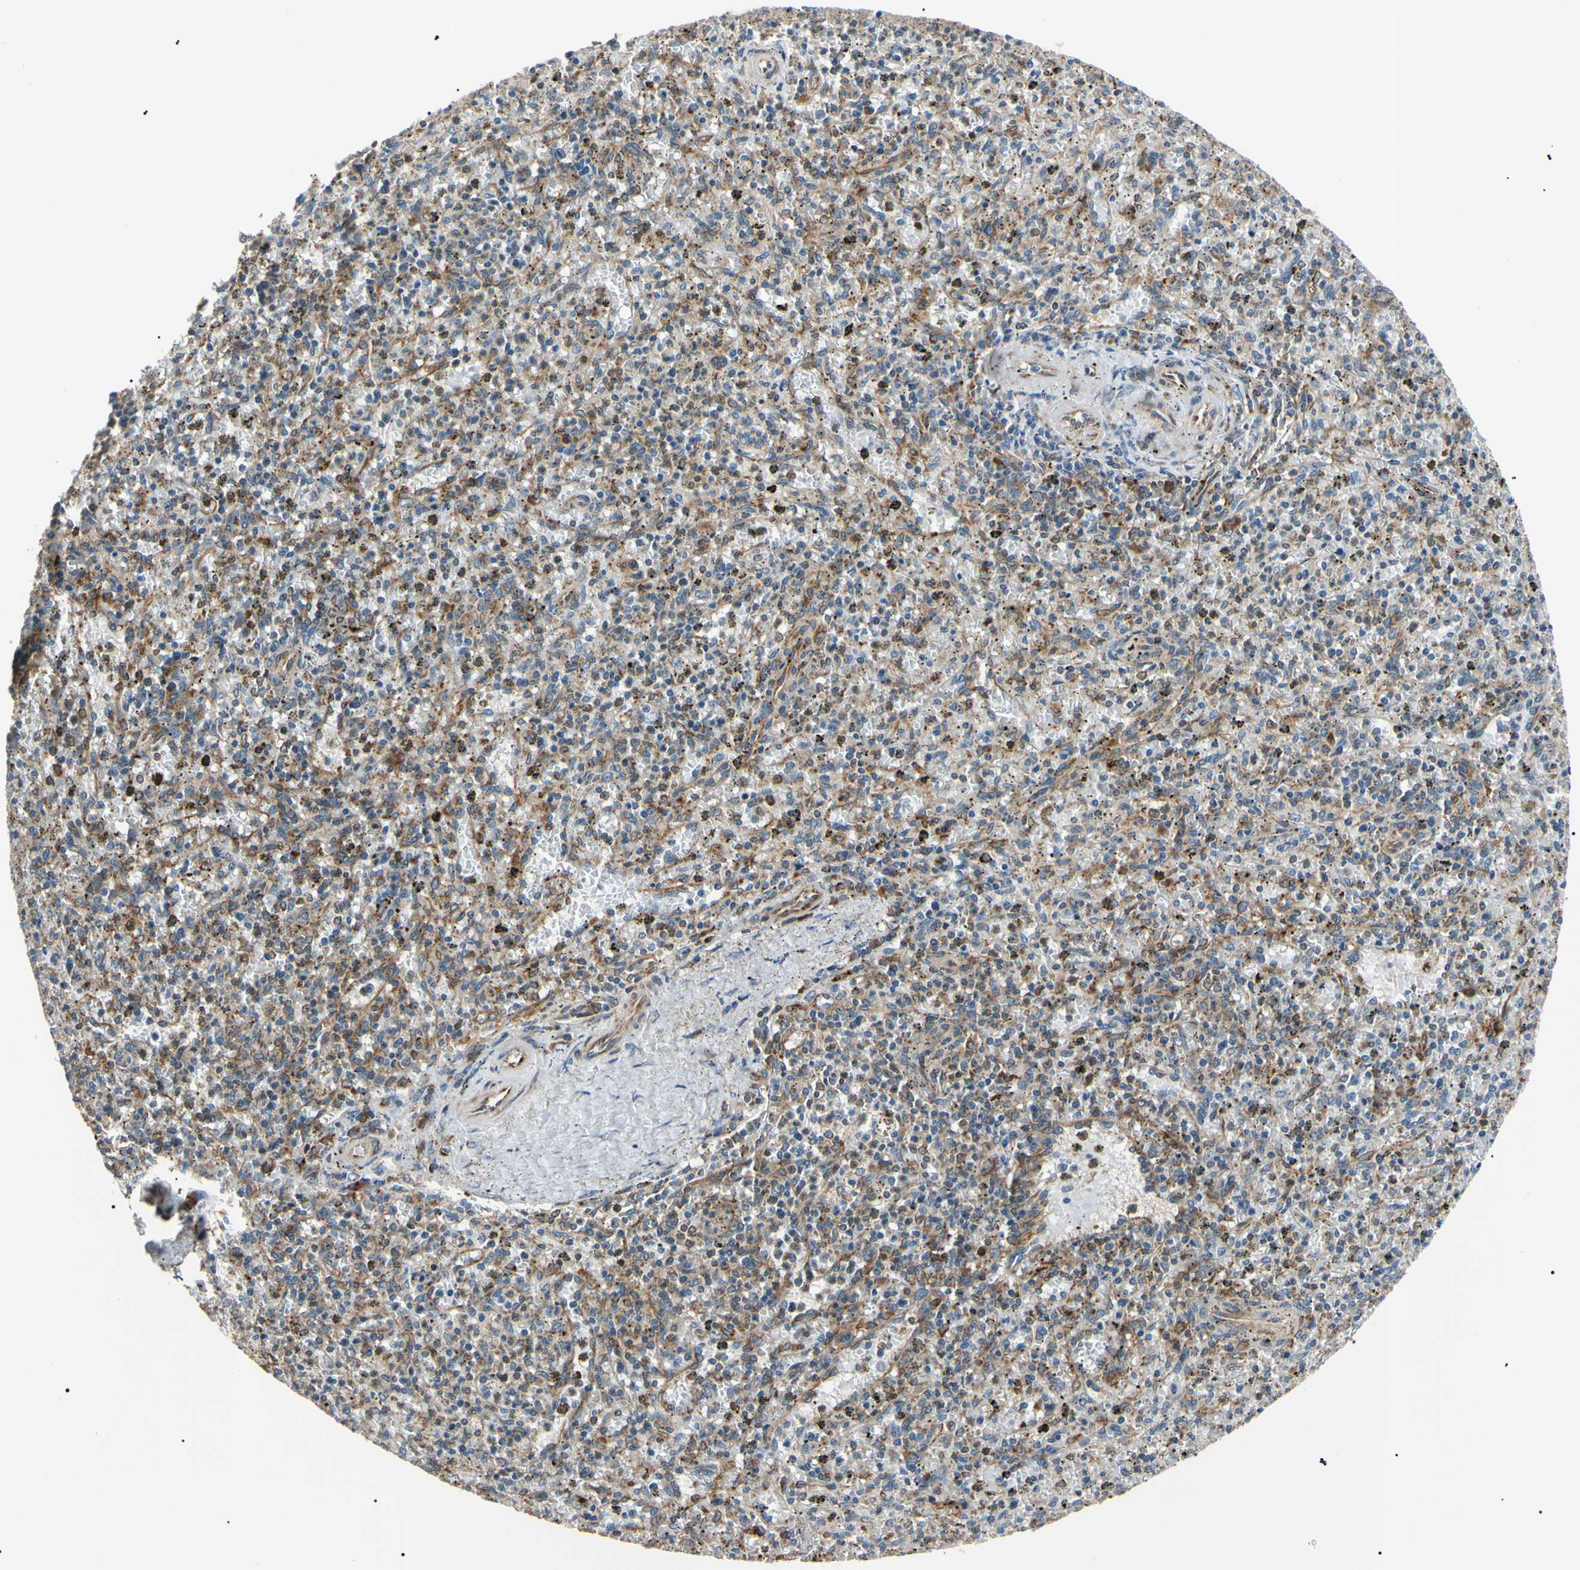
{"staining": {"intensity": "moderate", "quantity": "25%-75%", "location": "cytoplasmic/membranous"}, "tissue": "spleen", "cell_type": "Cells in red pulp", "image_type": "normal", "snomed": [{"axis": "morphology", "description": "Normal tissue, NOS"}, {"axis": "topography", "description": "Spleen"}], "caption": "Immunohistochemical staining of benign human spleen exhibits moderate cytoplasmic/membranous protein expression in approximately 25%-75% of cells in red pulp.", "gene": "VAPA", "patient": {"sex": "male", "age": 72}}